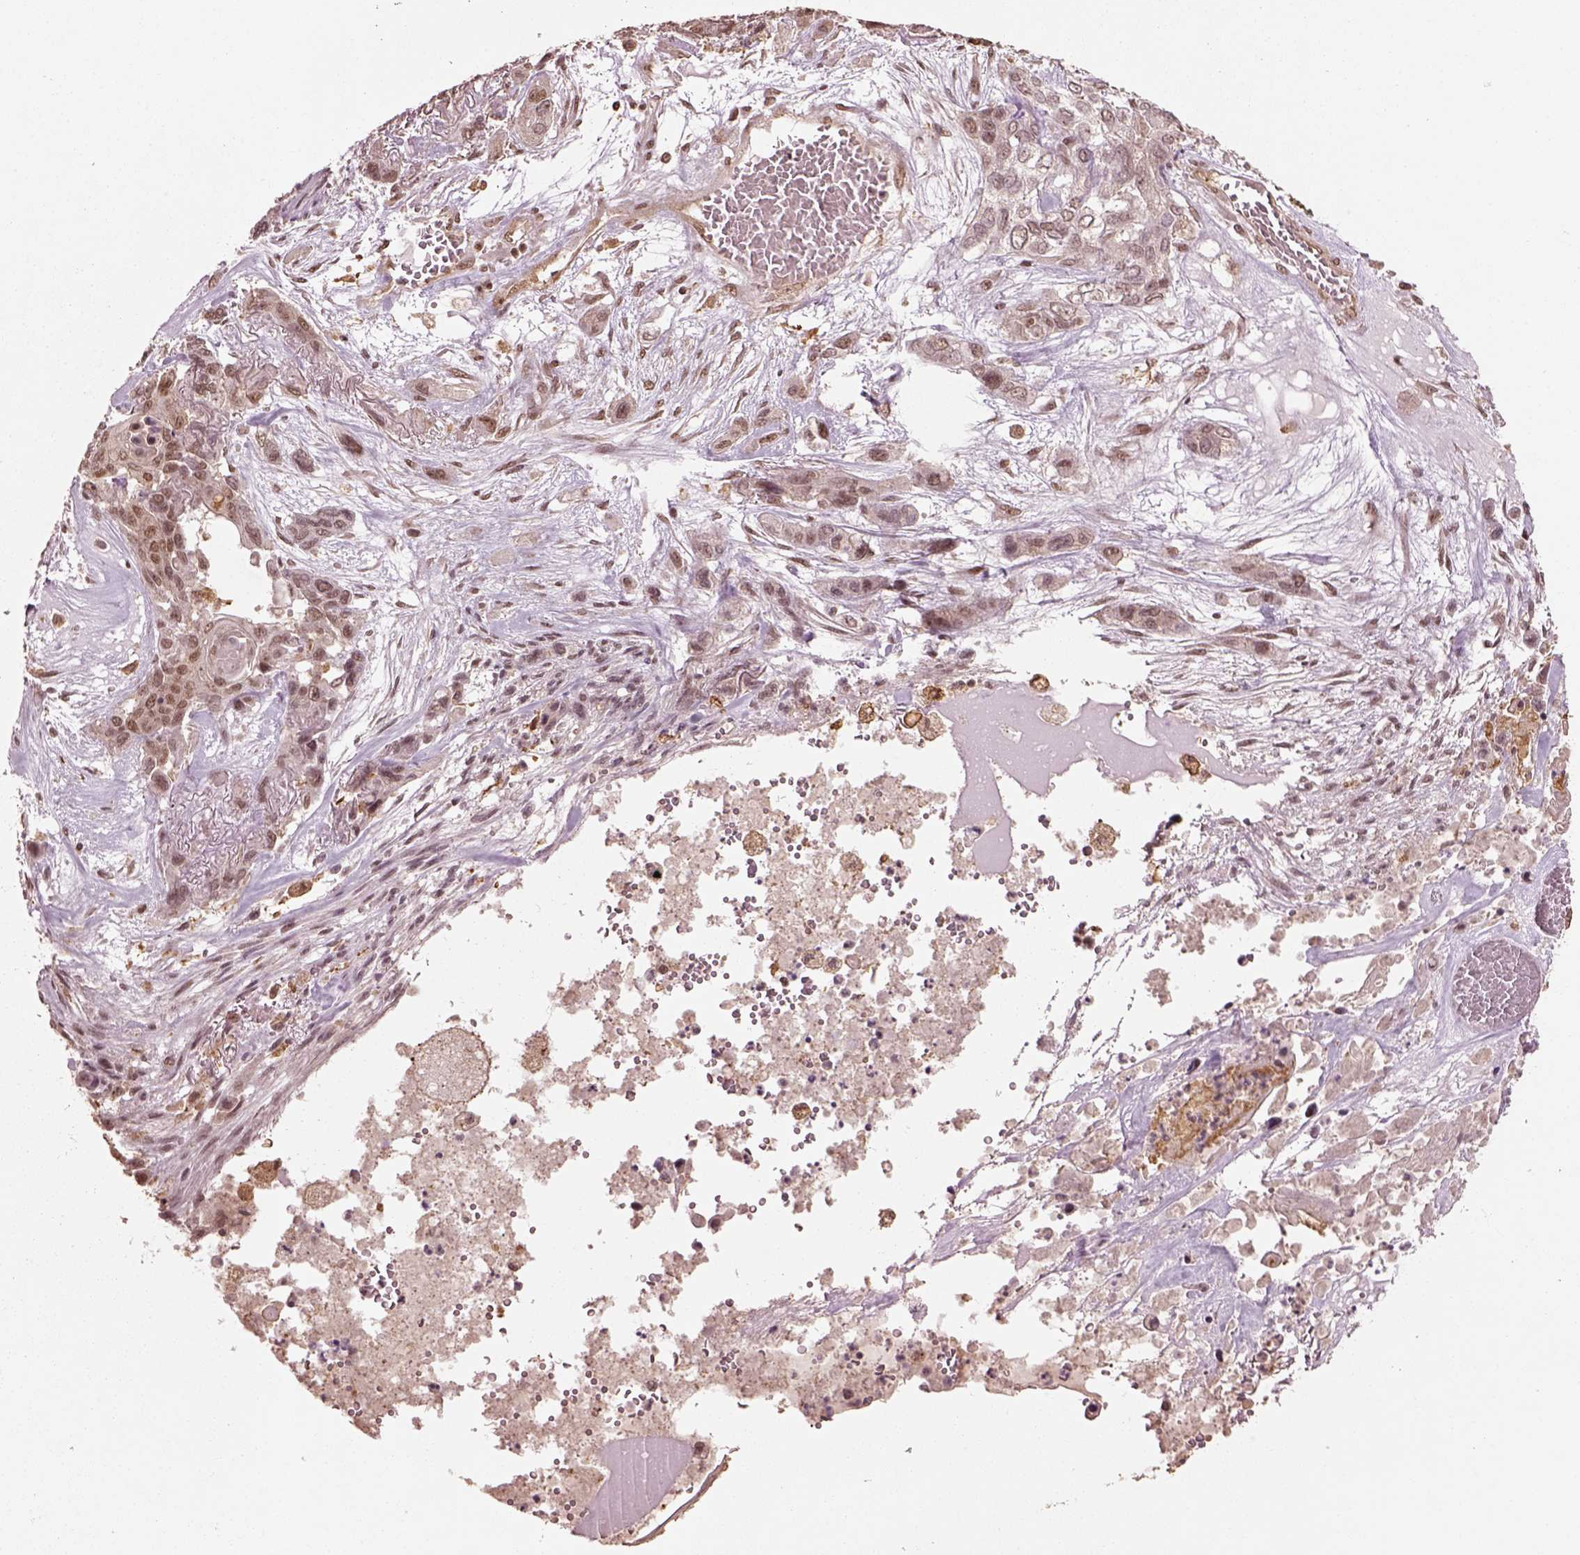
{"staining": {"intensity": "weak", "quantity": ">75%", "location": "nuclear"}, "tissue": "lung cancer", "cell_type": "Tumor cells", "image_type": "cancer", "snomed": [{"axis": "morphology", "description": "Squamous cell carcinoma, NOS"}, {"axis": "topography", "description": "Lung"}], "caption": "Tumor cells exhibit weak nuclear staining in about >75% of cells in squamous cell carcinoma (lung). (Brightfield microscopy of DAB IHC at high magnification).", "gene": "BRD9", "patient": {"sex": "female", "age": 70}}